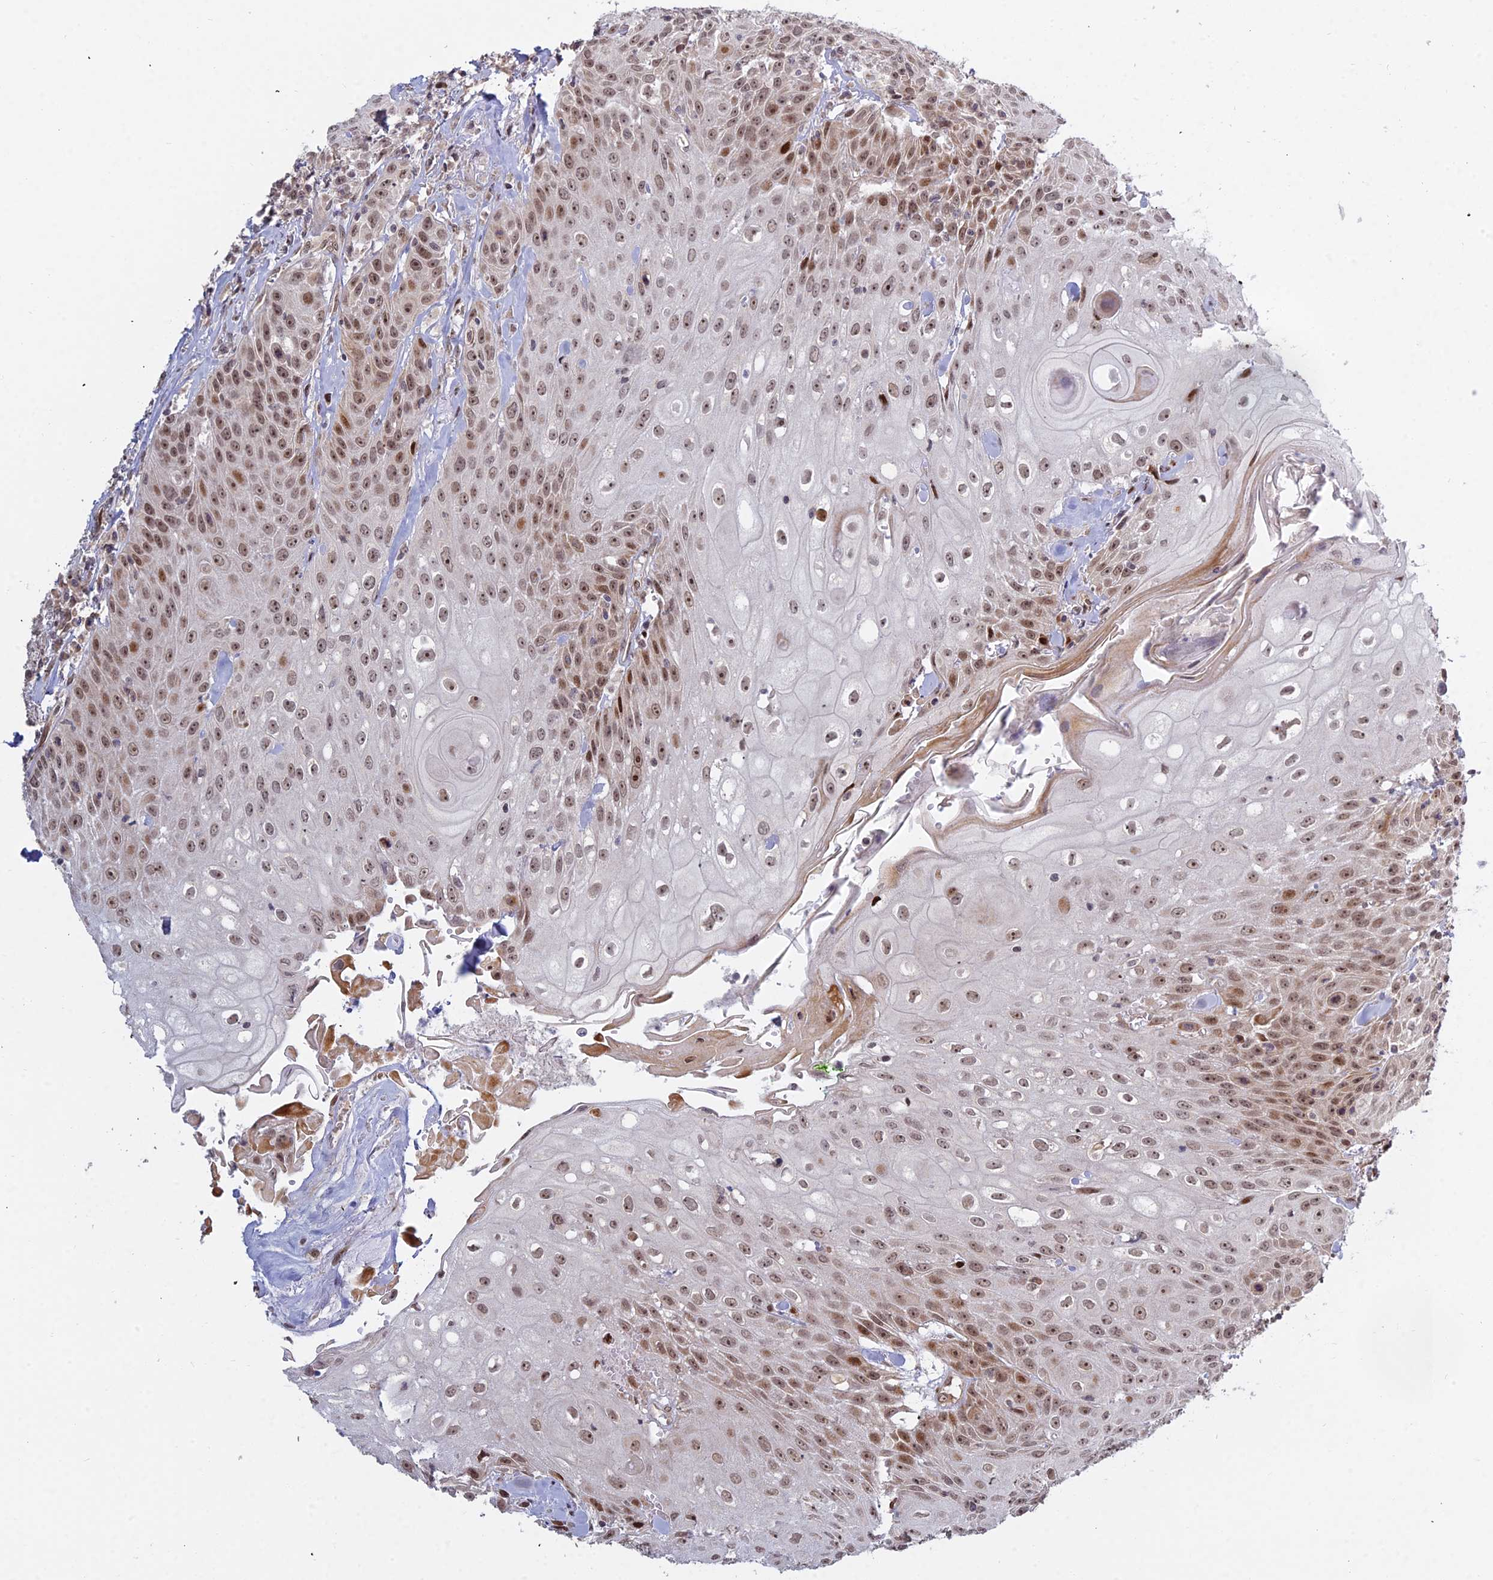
{"staining": {"intensity": "moderate", "quantity": ">75%", "location": "nuclear"}, "tissue": "head and neck cancer", "cell_type": "Tumor cells", "image_type": "cancer", "snomed": [{"axis": "morphology", "description": "Squamous cell carcinoma, NOS"}, {"axis": "topography", "description": "Oral tissue"}, {"axis": "topography", "description": "Head-Neck"}], "caption": "Immunohistochemistry of head and neck cancer displays medium levels of moderate nuclear expression in about >75% of tumor cells.", "gene": "ABCA2", "patient": {"sex": "female", "age": 82}}